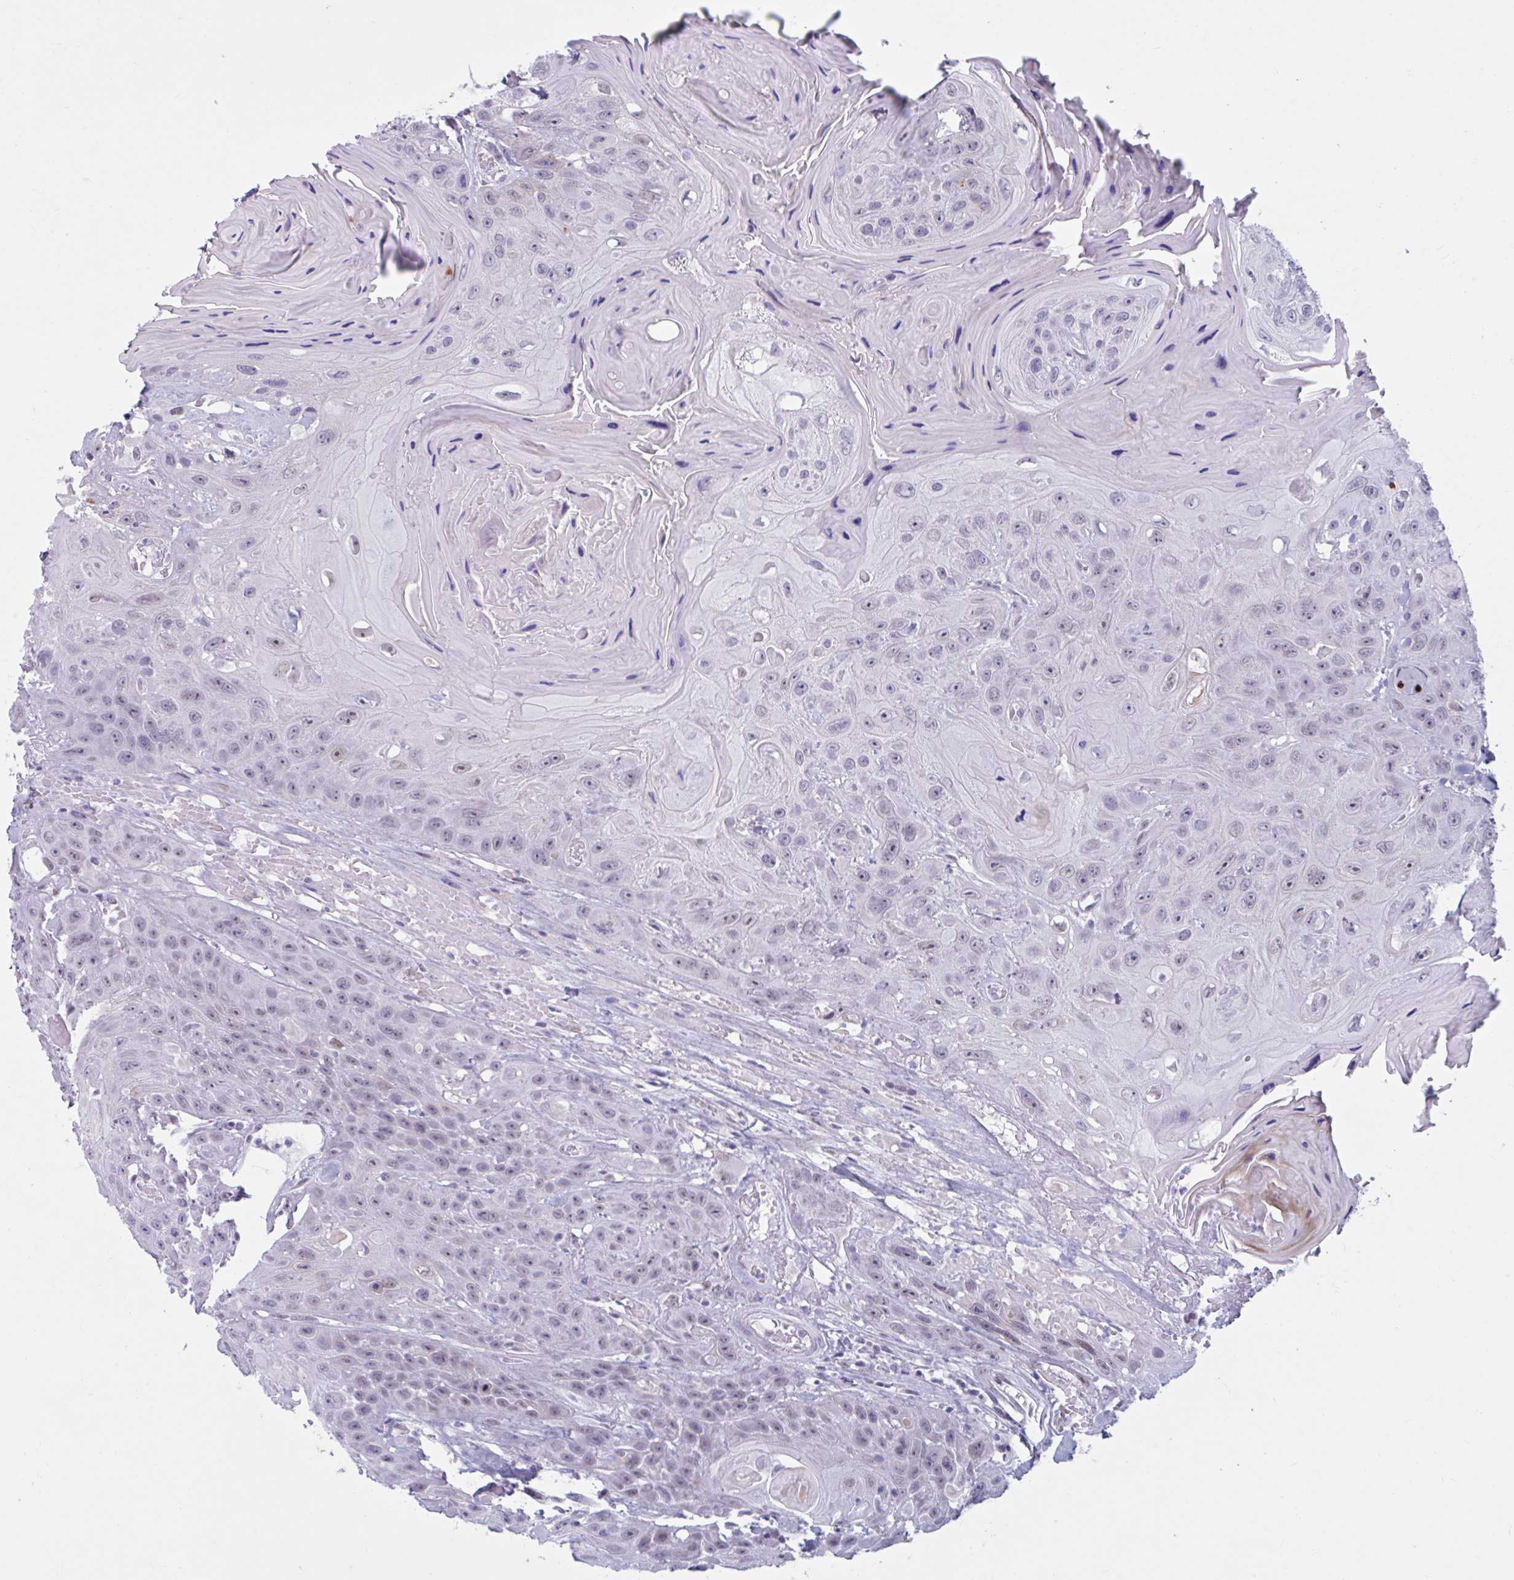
{"staining": {"intensity": "negative", "quantity": "none", "location": "none"}, "tissue": "head and neck cancer", "cell_type": "Tumor cells", "image_type": "cancer", "snomed": [{"axis": "morphology", "description": "Squamous cell carcinoma, NOS"}, {"axis": "topography", "description": "Head-Neck"}], "caption": "Human head and neck squamous cell carcinoma stained for a protein using immunohistochemistry displays no expression in tumor cells.", "gene": "MSMB", "patient": {"sex": "female", "age": 59}}